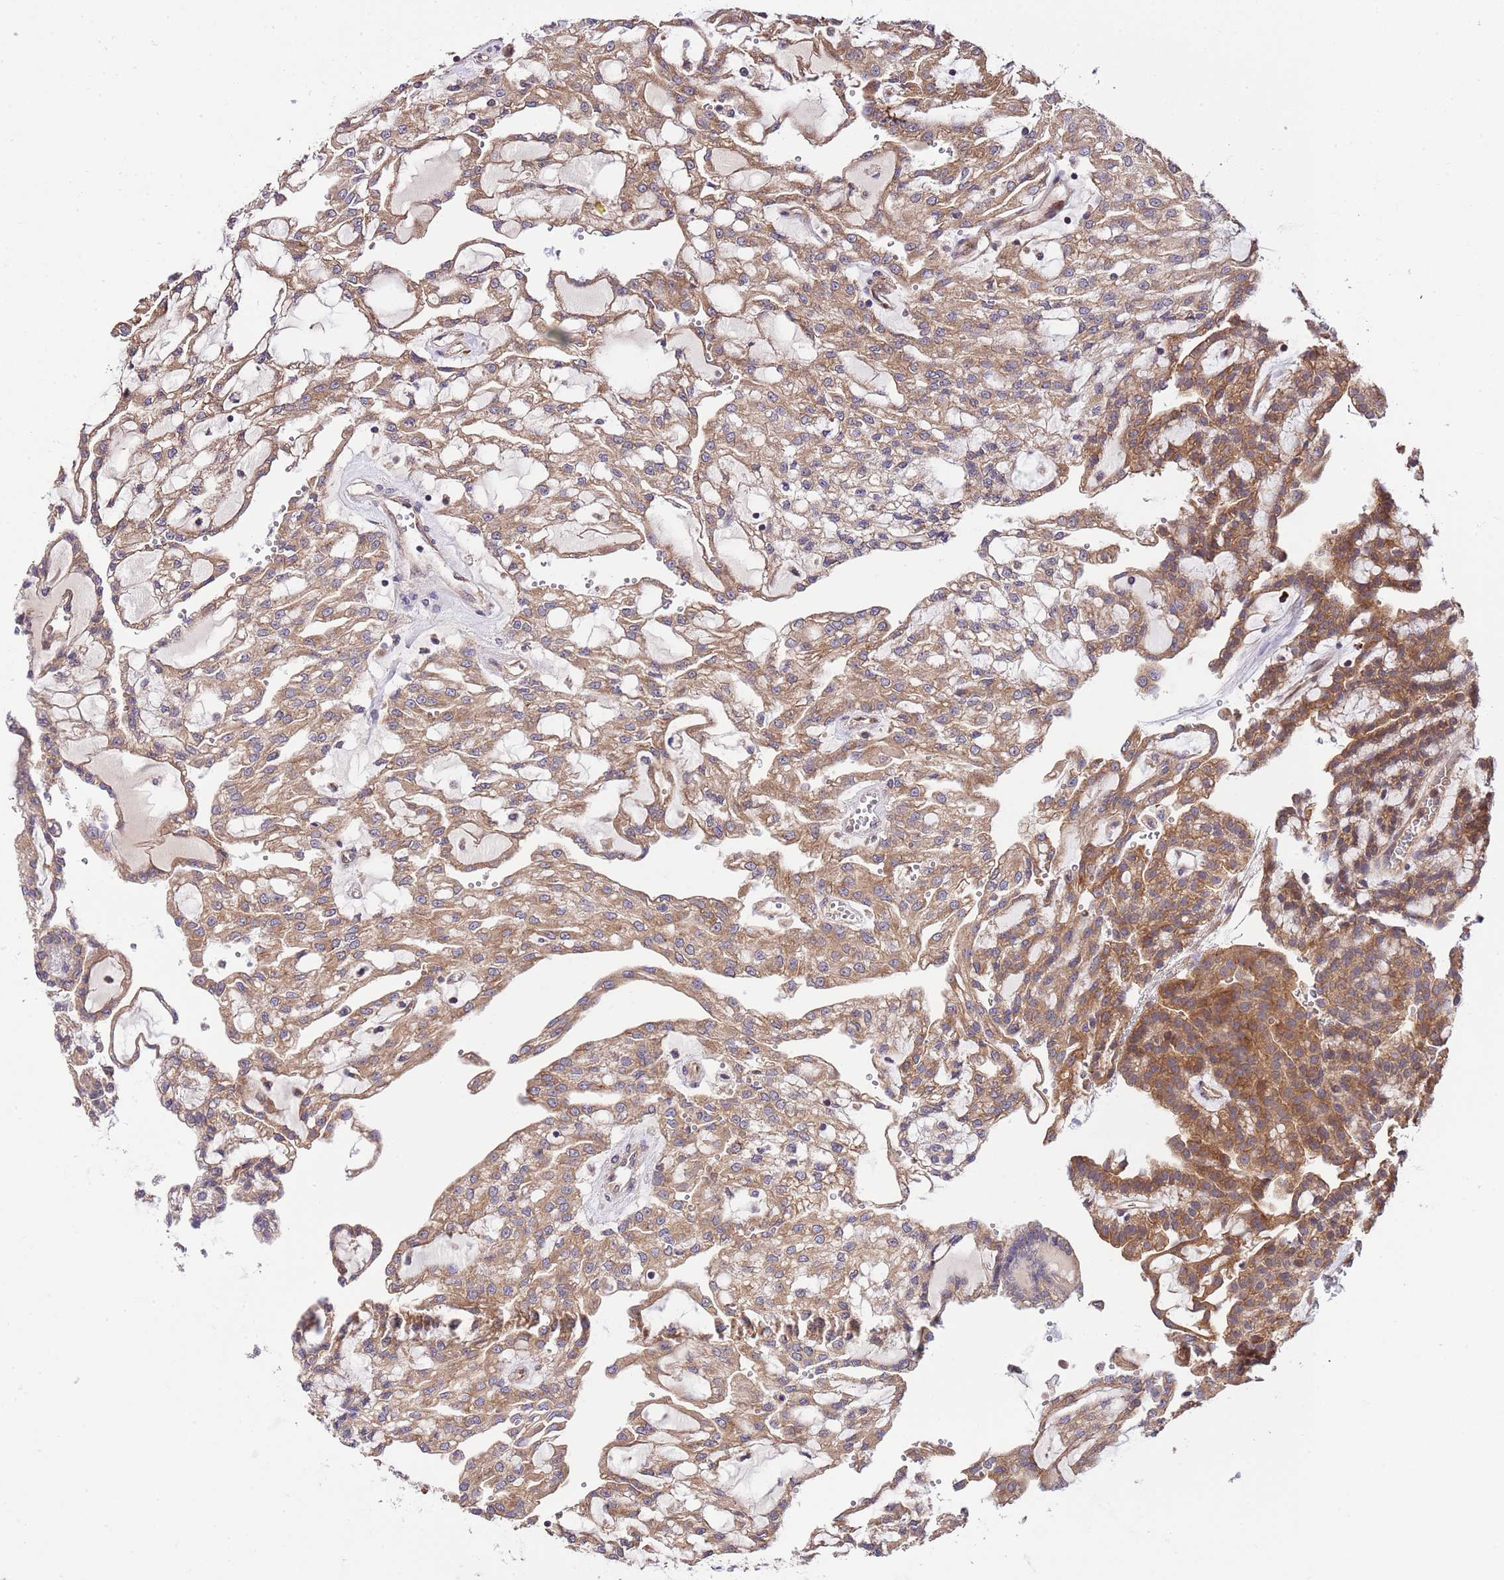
{"staining": {"intensity": "moderate", "quantity": ">75%", "location": "cytoplasmic/membranous"}, "tissue": "renal cancer", "cell_type": "Tumor cells", "image_type": "cancer", "snomed": [{"axis": "morphology", "description": "Adenocarcinoma, NOS"}, {"axis": "topography", "description": "Kidney"}], "caption": "Brown immunohistochemical staining in human renal cancer displays moderate cytoplasmic/membranous staining in about >75% of tumor cells.", "gene": "DONSON", "patient": {"sex": "male", "age": 63}}